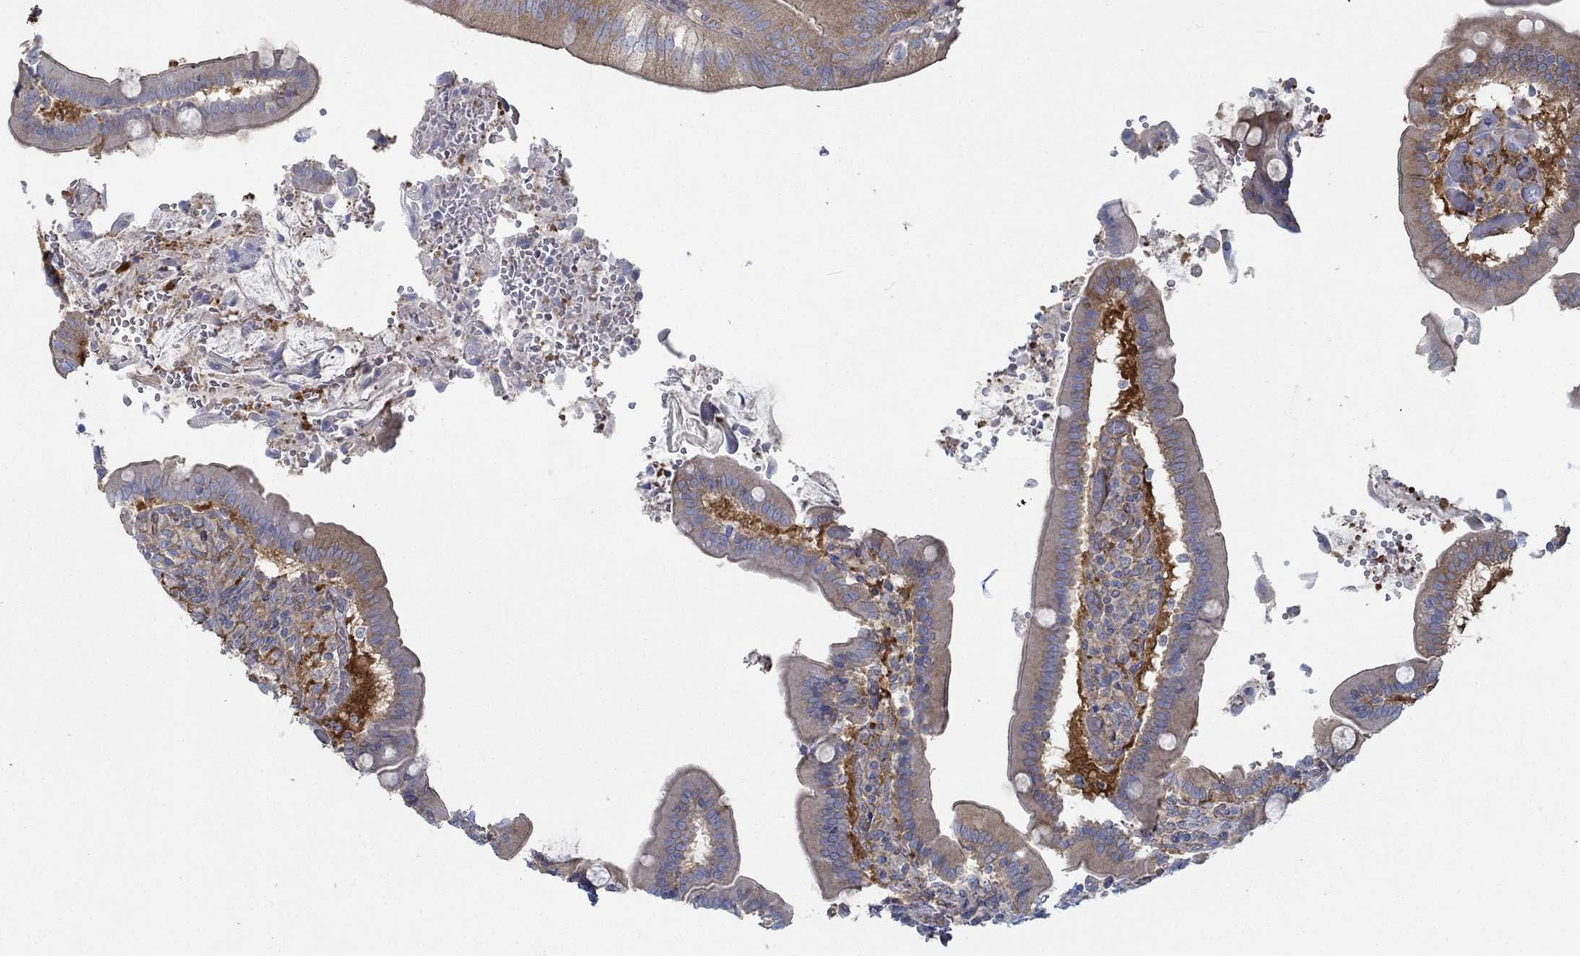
{"staining": {"intensity": "moderate", "quantity": "25%-75%", "location": "cytoplasmic/membranous"}, "tissue": "duodenum", "cell_type": "Glandular cells", "image_type": "normal", "snomed": [{"axis": "morphology", "description": "Normal tissue, NOS"}, {"axis": "topography", "description": "Duodenum"}], "caption": "Protein analysis of unremarkable duodenum reveals moderate cytoplasmic/membranous staining in approximately 25%-75% of glandular cells. (DAB IHC with brightfield microscopy, high magnification).", "gene": "SPAG9", "patient": {"sex": "female", "age": 62}}